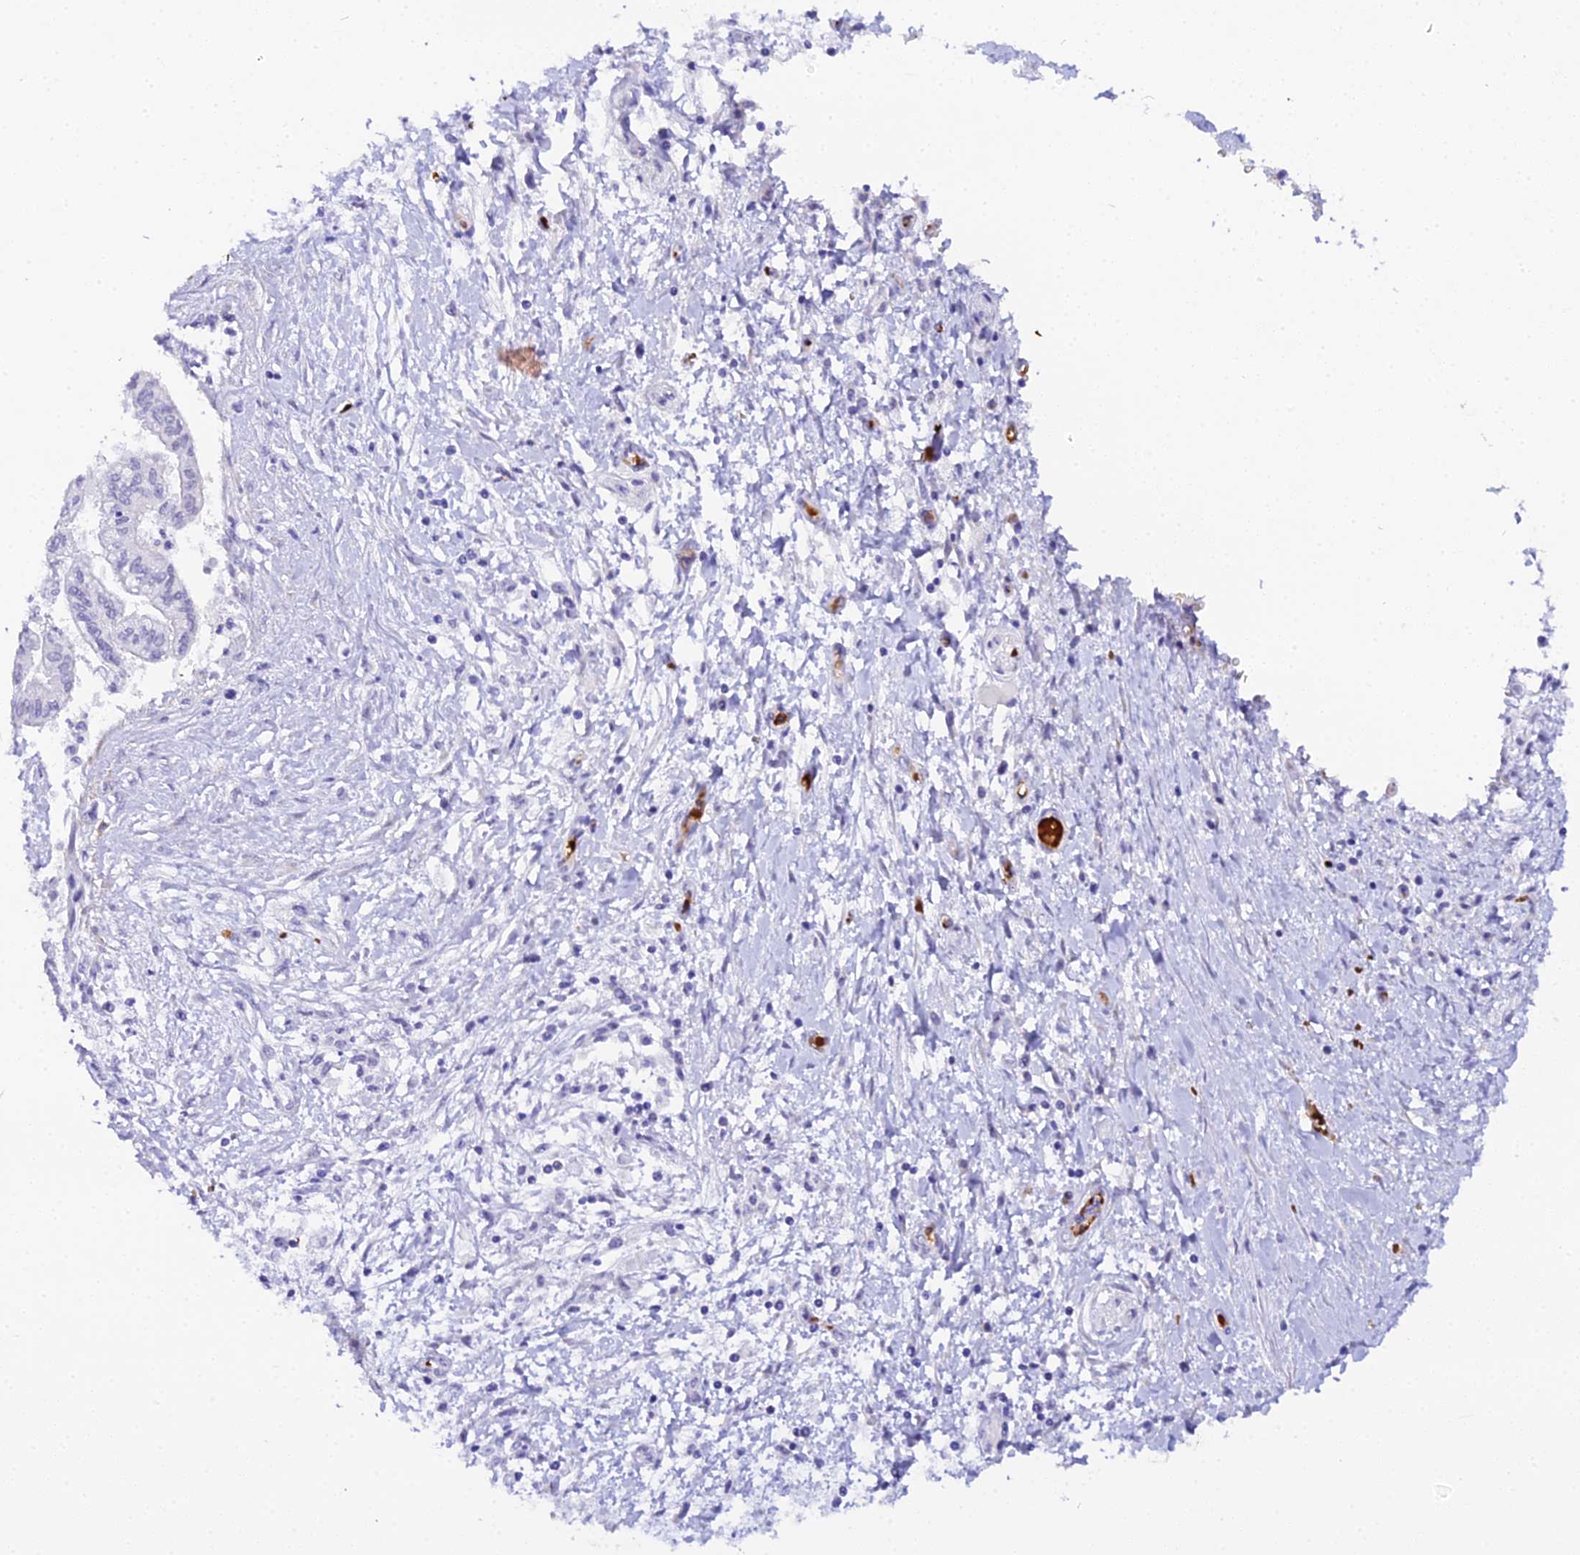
{"staining": {"intensity": "negative", "quantity": "none", "location": "none"}, "tissue": "pancreatic cancer", "cell_type": "Tumor cells", "image_type": "cancer", "snomed": [{"axis": "morphology", "description": "Adenocarcinoma, NOS"}, {"axis": "topography", "description": "Pancreas"}], "caption": "There is no significant staining in tumor cells of pancreatic cancer (adenocarcinoma). (DAB (3,3'-diaminobenzidine) immunohistochemistry (IHC) visualized using brightfield microscopy, high magnification).", "gene": "CFAP45", "patient": {"sex": "male", "age": 46}}